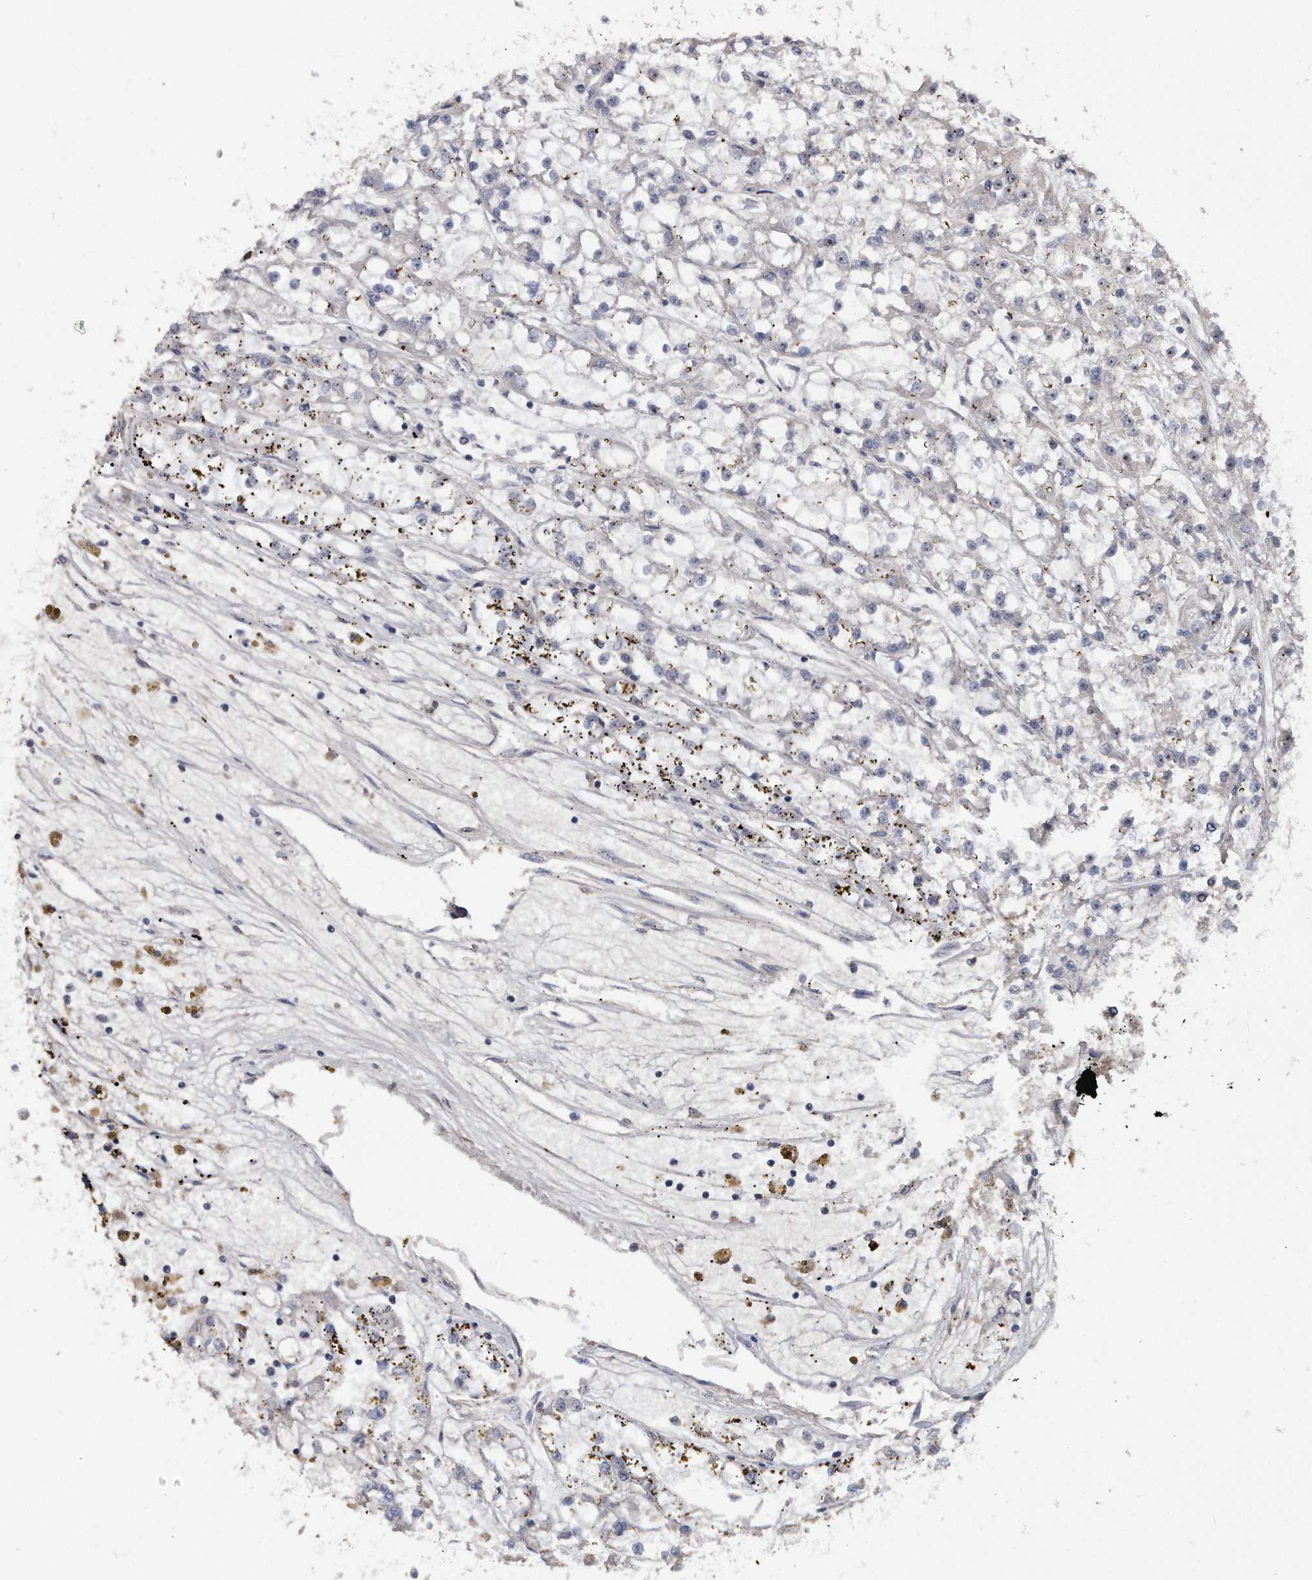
{"staining": {"intensity": "negative", "quantity": "none", "location": "none"}, "tissue": "renal cancer", "cell_type": "Tumor cells", "image_type": "cancer", "snomed": [{"axis": "morphology", "description": "Adenocarcinoma, NOS"}, {"axis": "topography", "description": "Kidney"}], "caption": "This is a image of immunohistochemistry (IHC) staining of renal cancer (adenocarcinoma), which shows no expression in tumor cells.", "gene": "KCND3", "patient": {"sex": "female", "age": 52}}